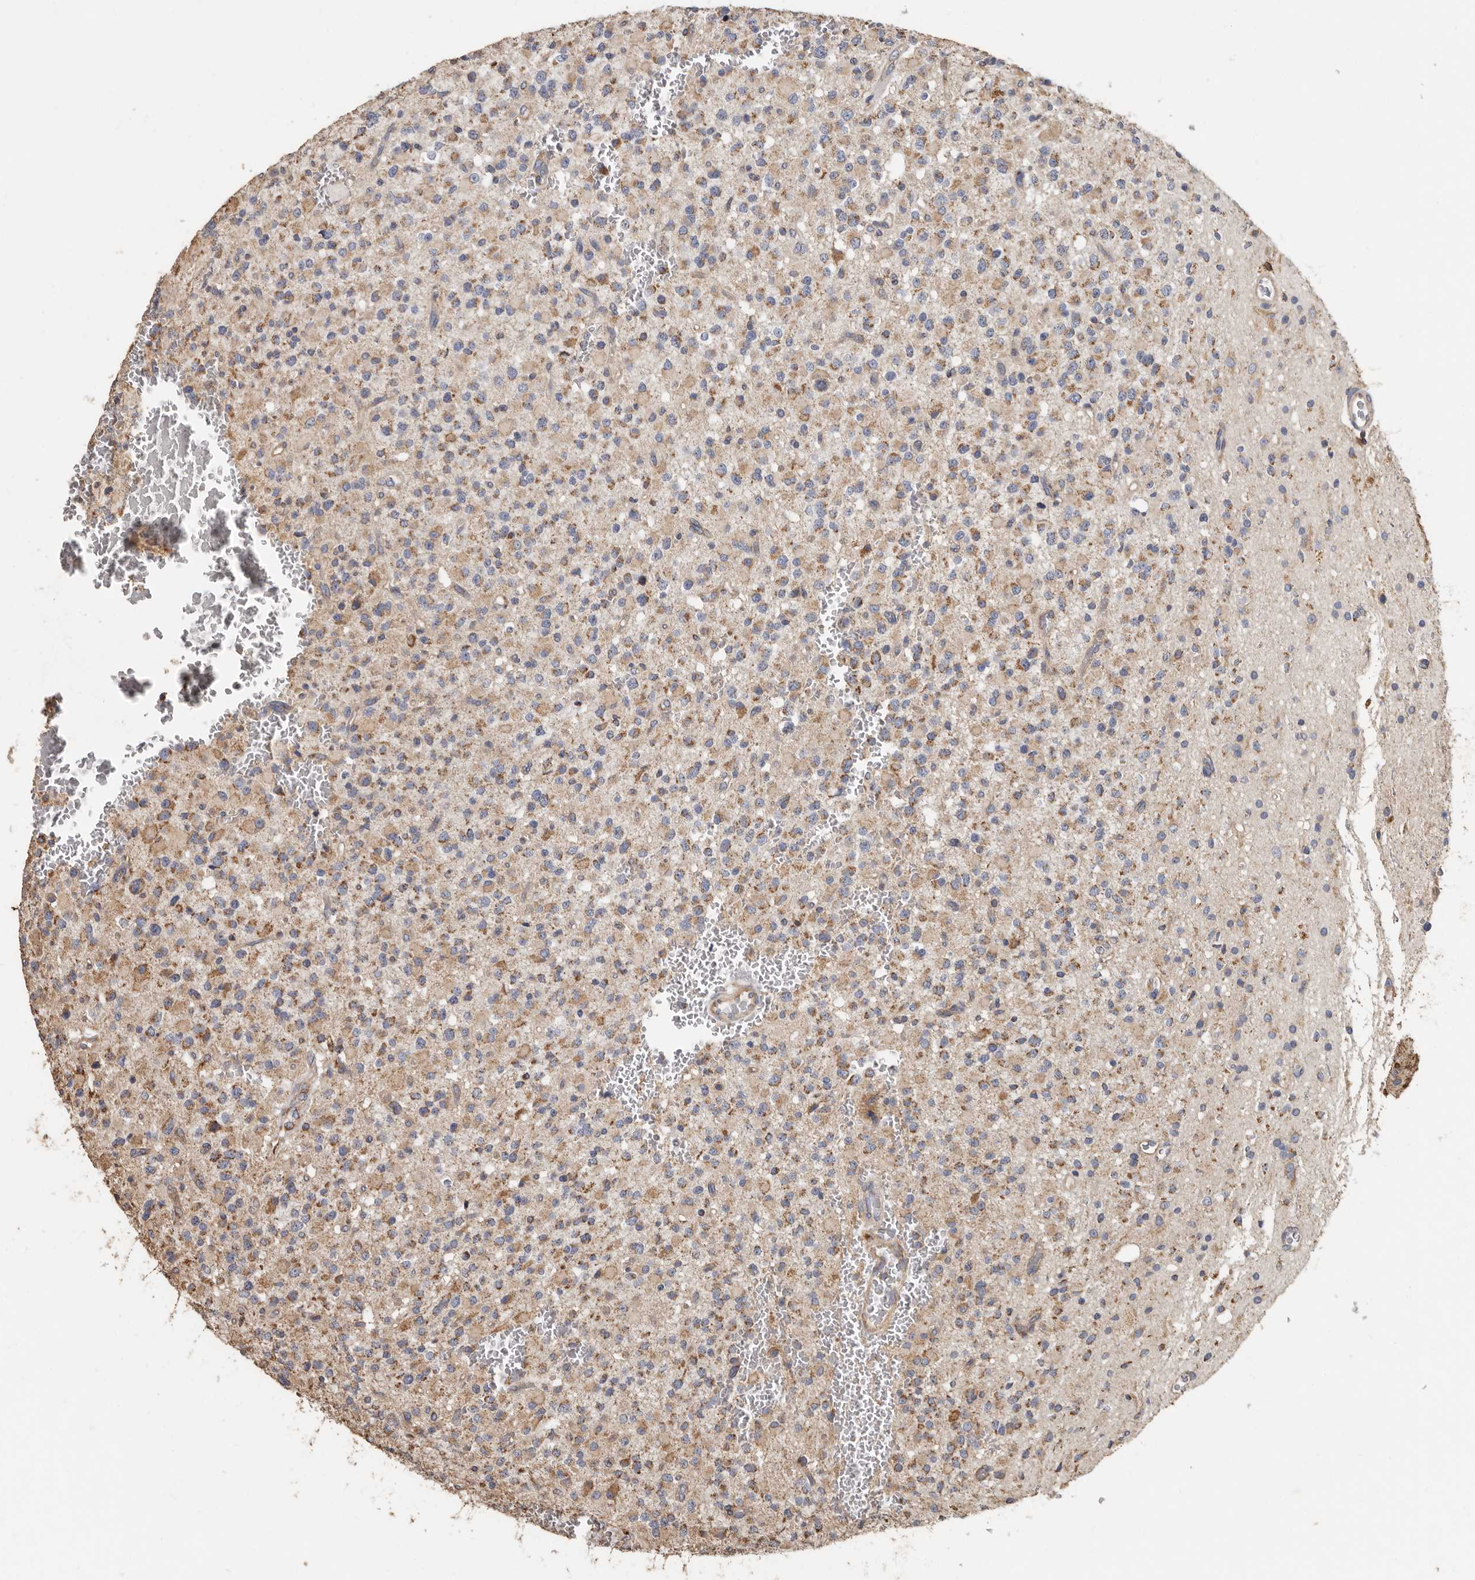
{"staining": {"intensity": "moderate", "quantity": ">75%", "location": "cytoplasmic/membranous"}, "tissue": "glioma", "cell_type": "Tumor cells", "image_type": "cancer", "snomed": [{"axis": "morphology", "description": "Glioma, malignant, High grade"}, {"axis": "topography", "description": "Brain"}], "caption": "Tumor cells show moderate cytoplasmic/membranous staining in about >75% of cells in glioma. (IHC, brightfield microscopy, high magnification).", "gene": "OSGIN2", "patient": {"sex": "male", "age": 34}}